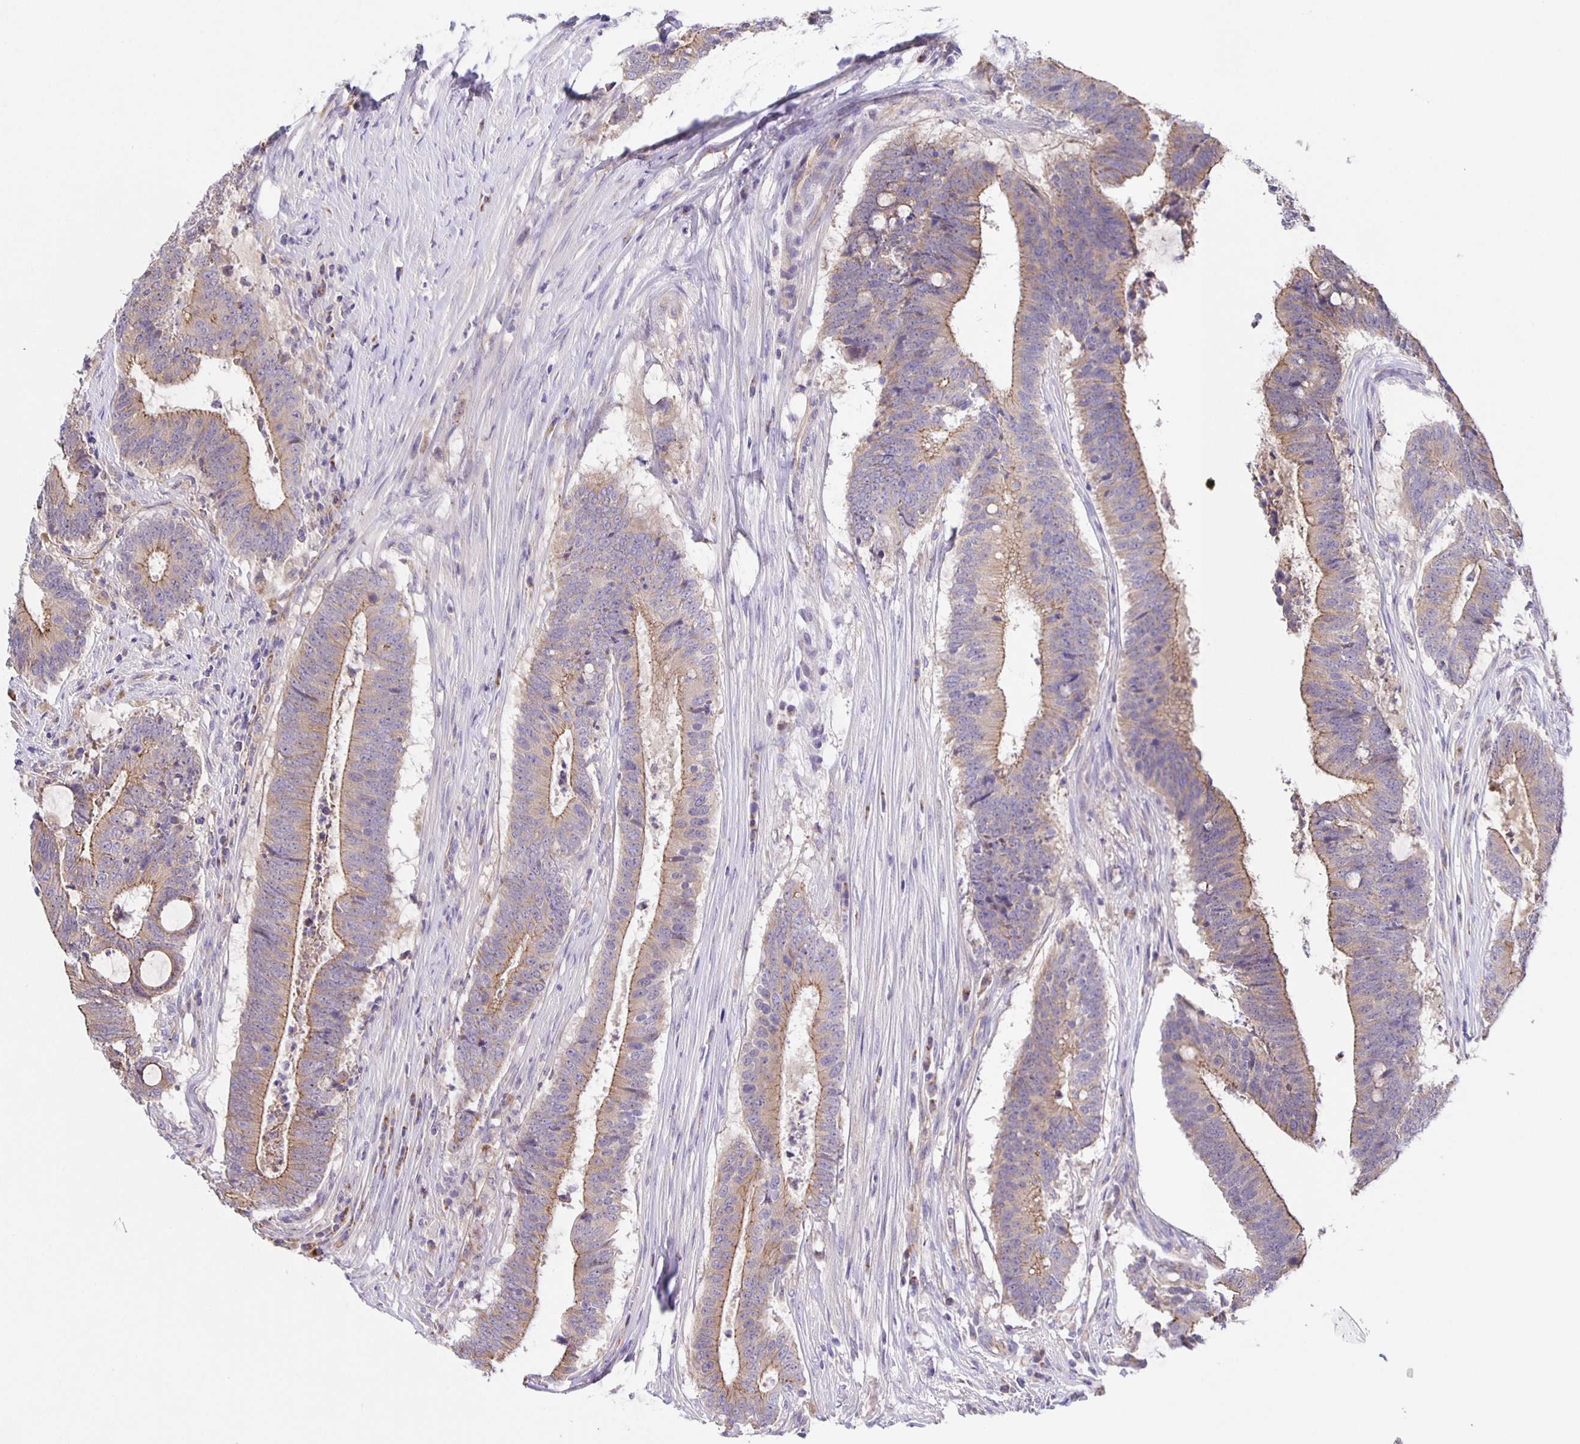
{"staining": {"intensity": "weak", "quantity": "25%-75%", "location": "cytoplasmic/membranous"}, "tissue": "colorectal cancer", "cell_type": "Tumor cells", "image_type": "cancer", "snomed": [{"axis": "morphology", "description": "Adenocarcinoma, NOS"}, {"axis": "topography", "description": "Colon"}], "caption": "Tumor cells exhibit low levels of weak cytoplasmic/membranous expression in about 25%-75% of cells in colorectal adenocarcinoma.", "gene": "JMJD4", "patient": {"sex": "female", "age": 43}}